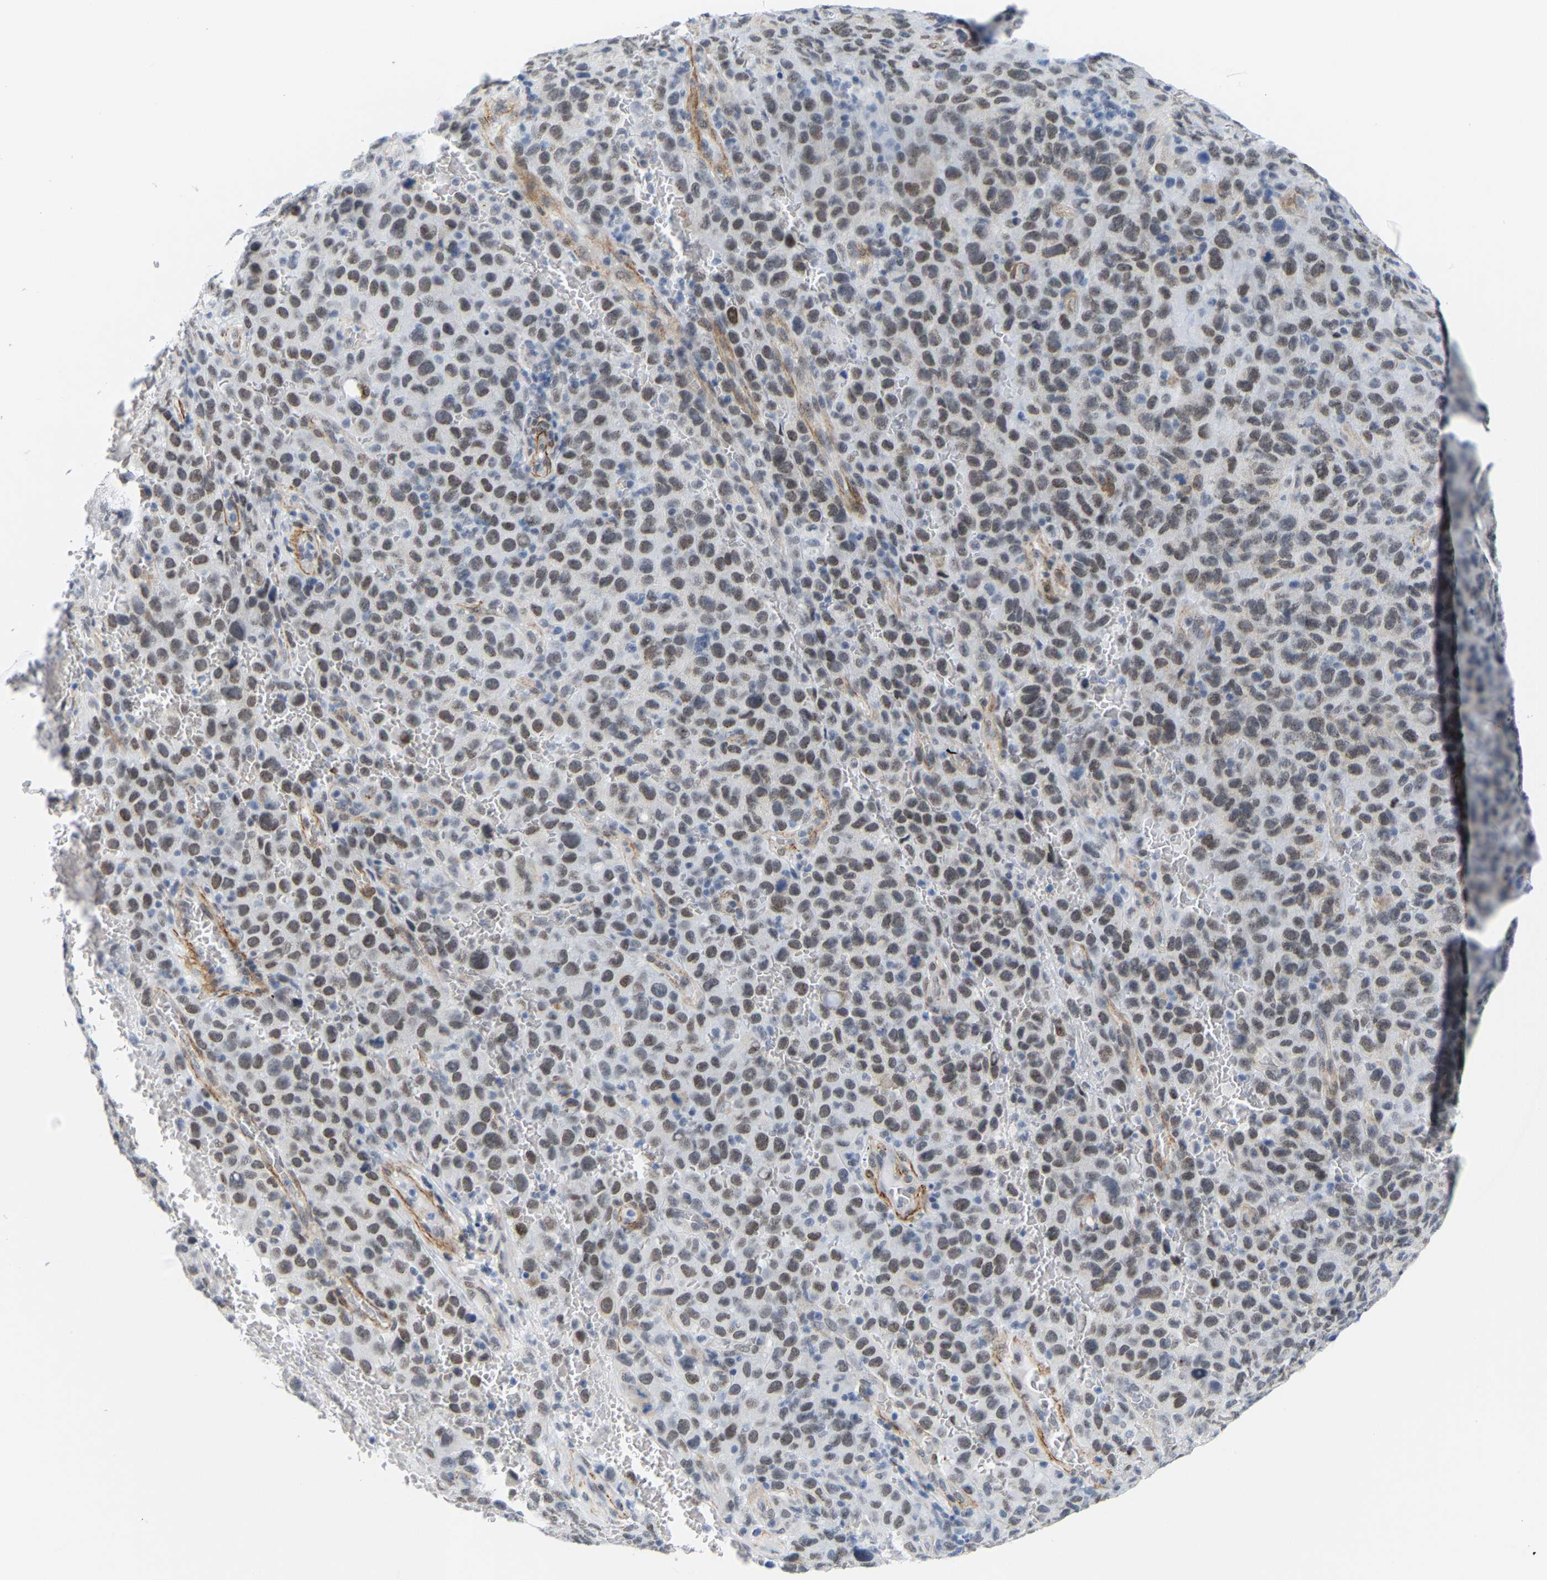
{"staining": {"intensity": "moderate", "quantity": ">75%", "location": "nuclear"}, "tissue": "melanoma", "cell_type": "Tumor cells", "image_type": "cancer", "snomed": [{"axis": "morphology", "description": "Malignant melanoma, NOS"}, {"axis": "topography", "description": "Skin"}], "caption": "IHC histopathology image of neoplastic tissue: human melanoma stained using immunohistochemistry (IHC) demonstrates medium levels of moderate protein expression localized specifically in the nuclear of tumor cells, appearing as a nuclear brown color.", "gene": "FAM180A", "patient": {"sex": "female", "age": 82}}